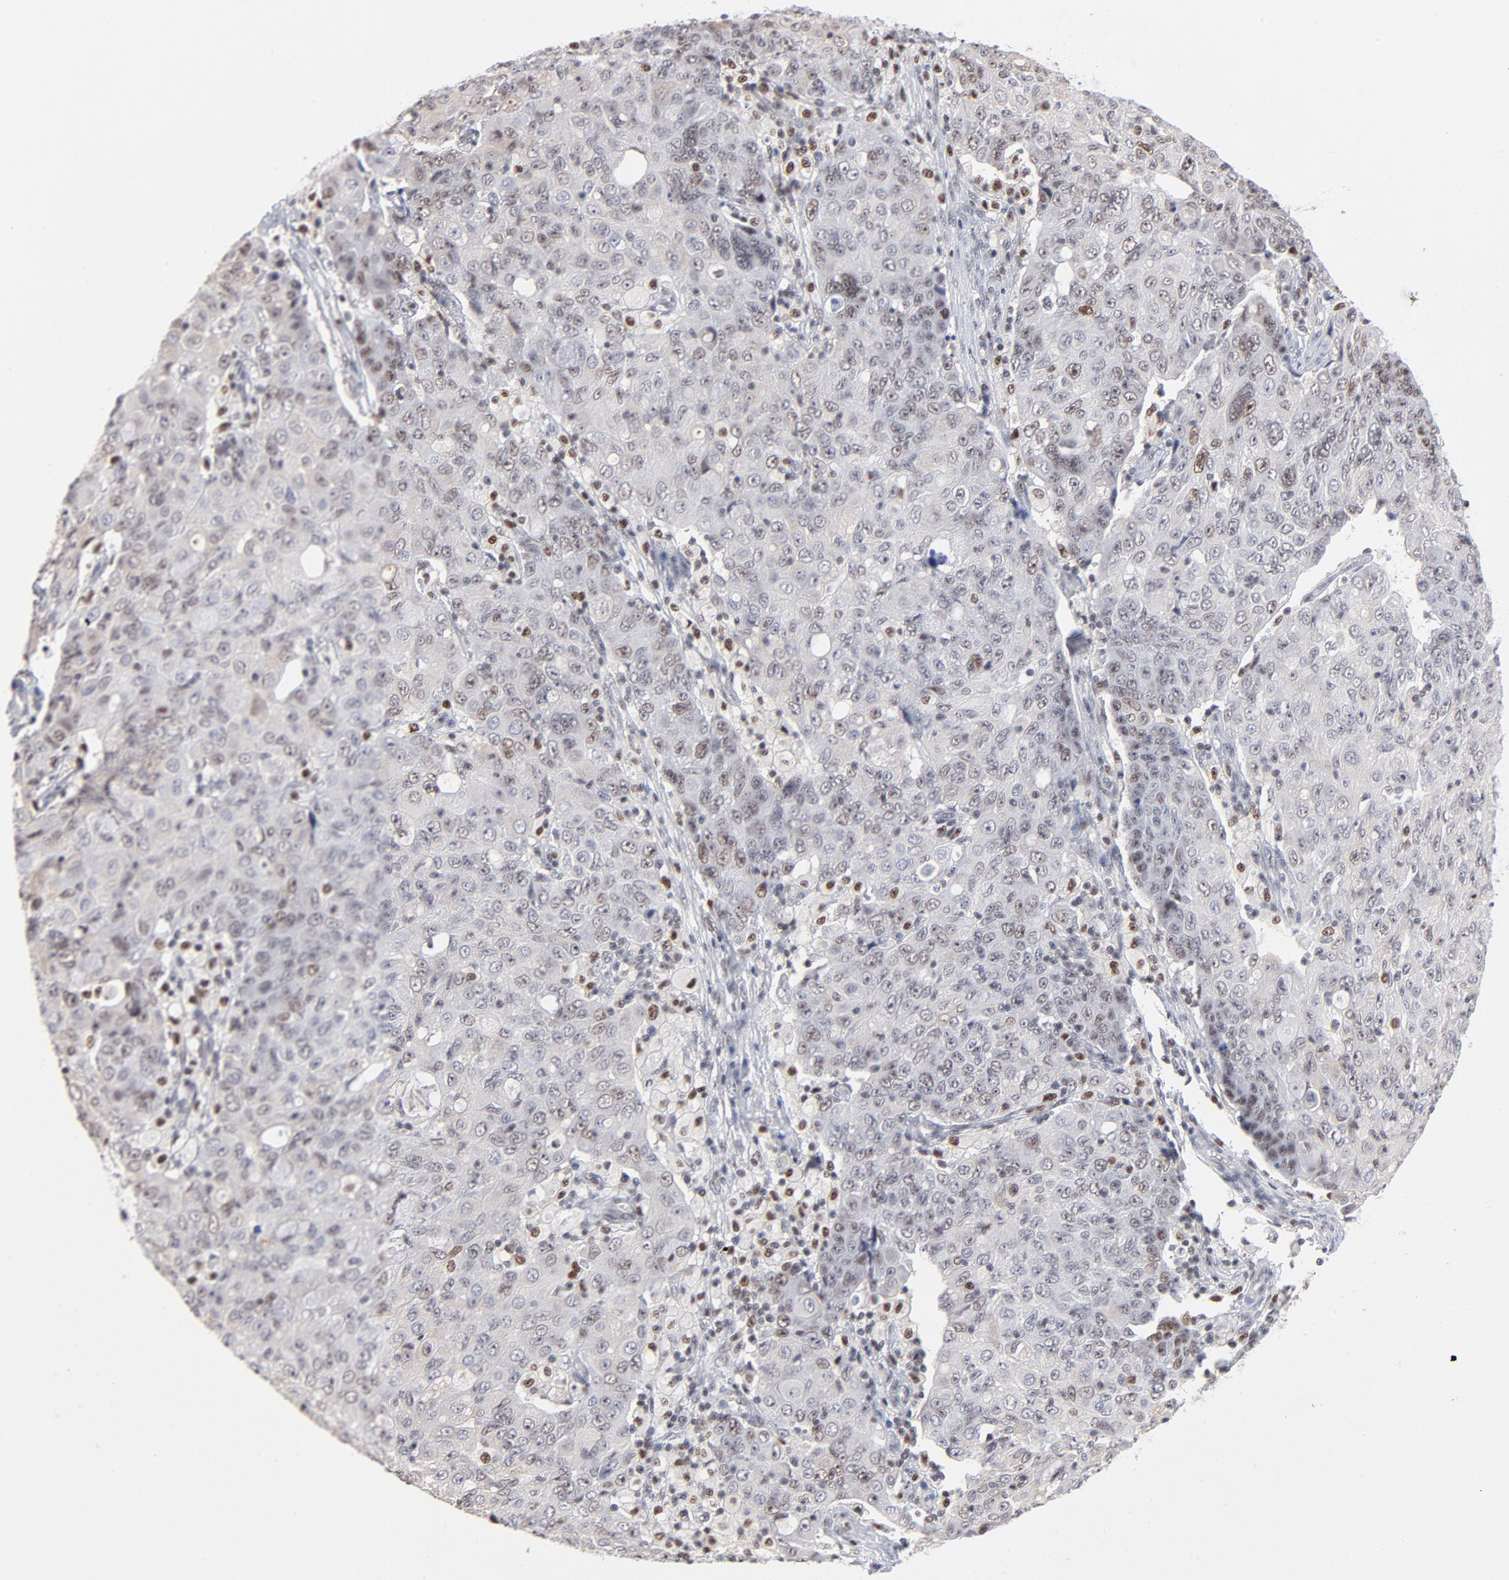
{"staining": {"intensity": "weak", "quantity": "<25%", "location": "nuclear"}, "tissue": "ovarian cancer", "cell_type": "Tumor cells", "image_type": "cancer", "snomed": [{"axis": "morphology", "description": "Carcinoma, endometroid"}, {"axis": "topography", "description": "Ovary"}], "caption": "High magnification brightfield microscopy of ovarian cancer (endometroid carcinoma) stained with DAB (brown) and counterstained with hematoxylin (blue): tumor cells show no significant staining.", "gene": "MAX", "patient": {"sex": "female", "age": 42}}